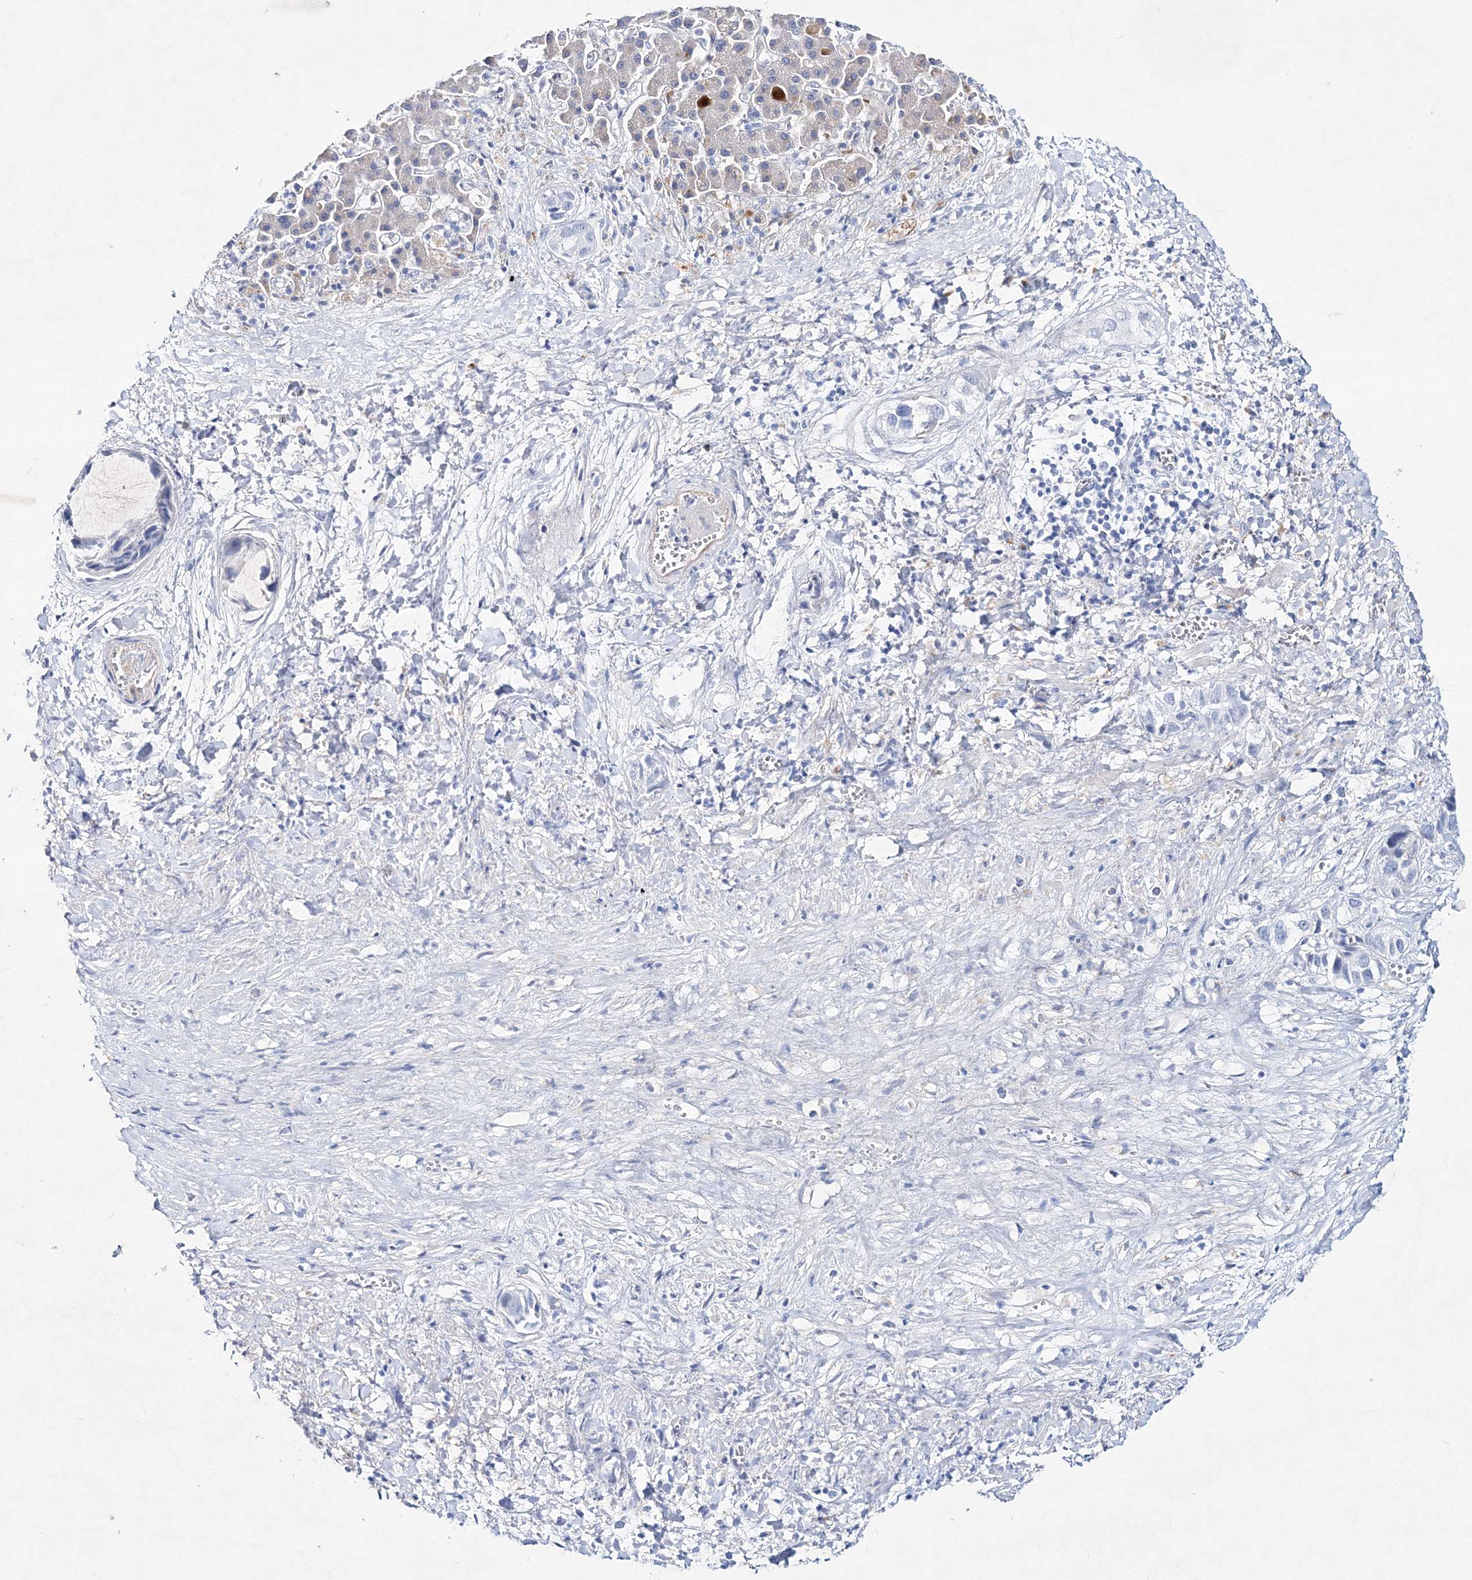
{"staining": {"intensity": "negative", "quantity": "none", "location": "none"}, "tissue": "liver cancer", "cell_type": "Tumor cells", "image_type": "cancer", "snomed": [{"axis": "morphology", "description": "Cholangiocarcinoma"}, {"axis": "topography", "description": "Liver"}], "caption": "Immunohistochemistry (IHC) histopathology image of neoplastic tissue: human liver cancer (cholangiocarcinoma) stained with DAB (3,3'-diaminobenzidine) shows no significant protein expression in tumor cells. (IHC, brightfield microscopy, high magnification).", "gene": "SPINK7", "patient": {"sex": "female", "age": 52}}